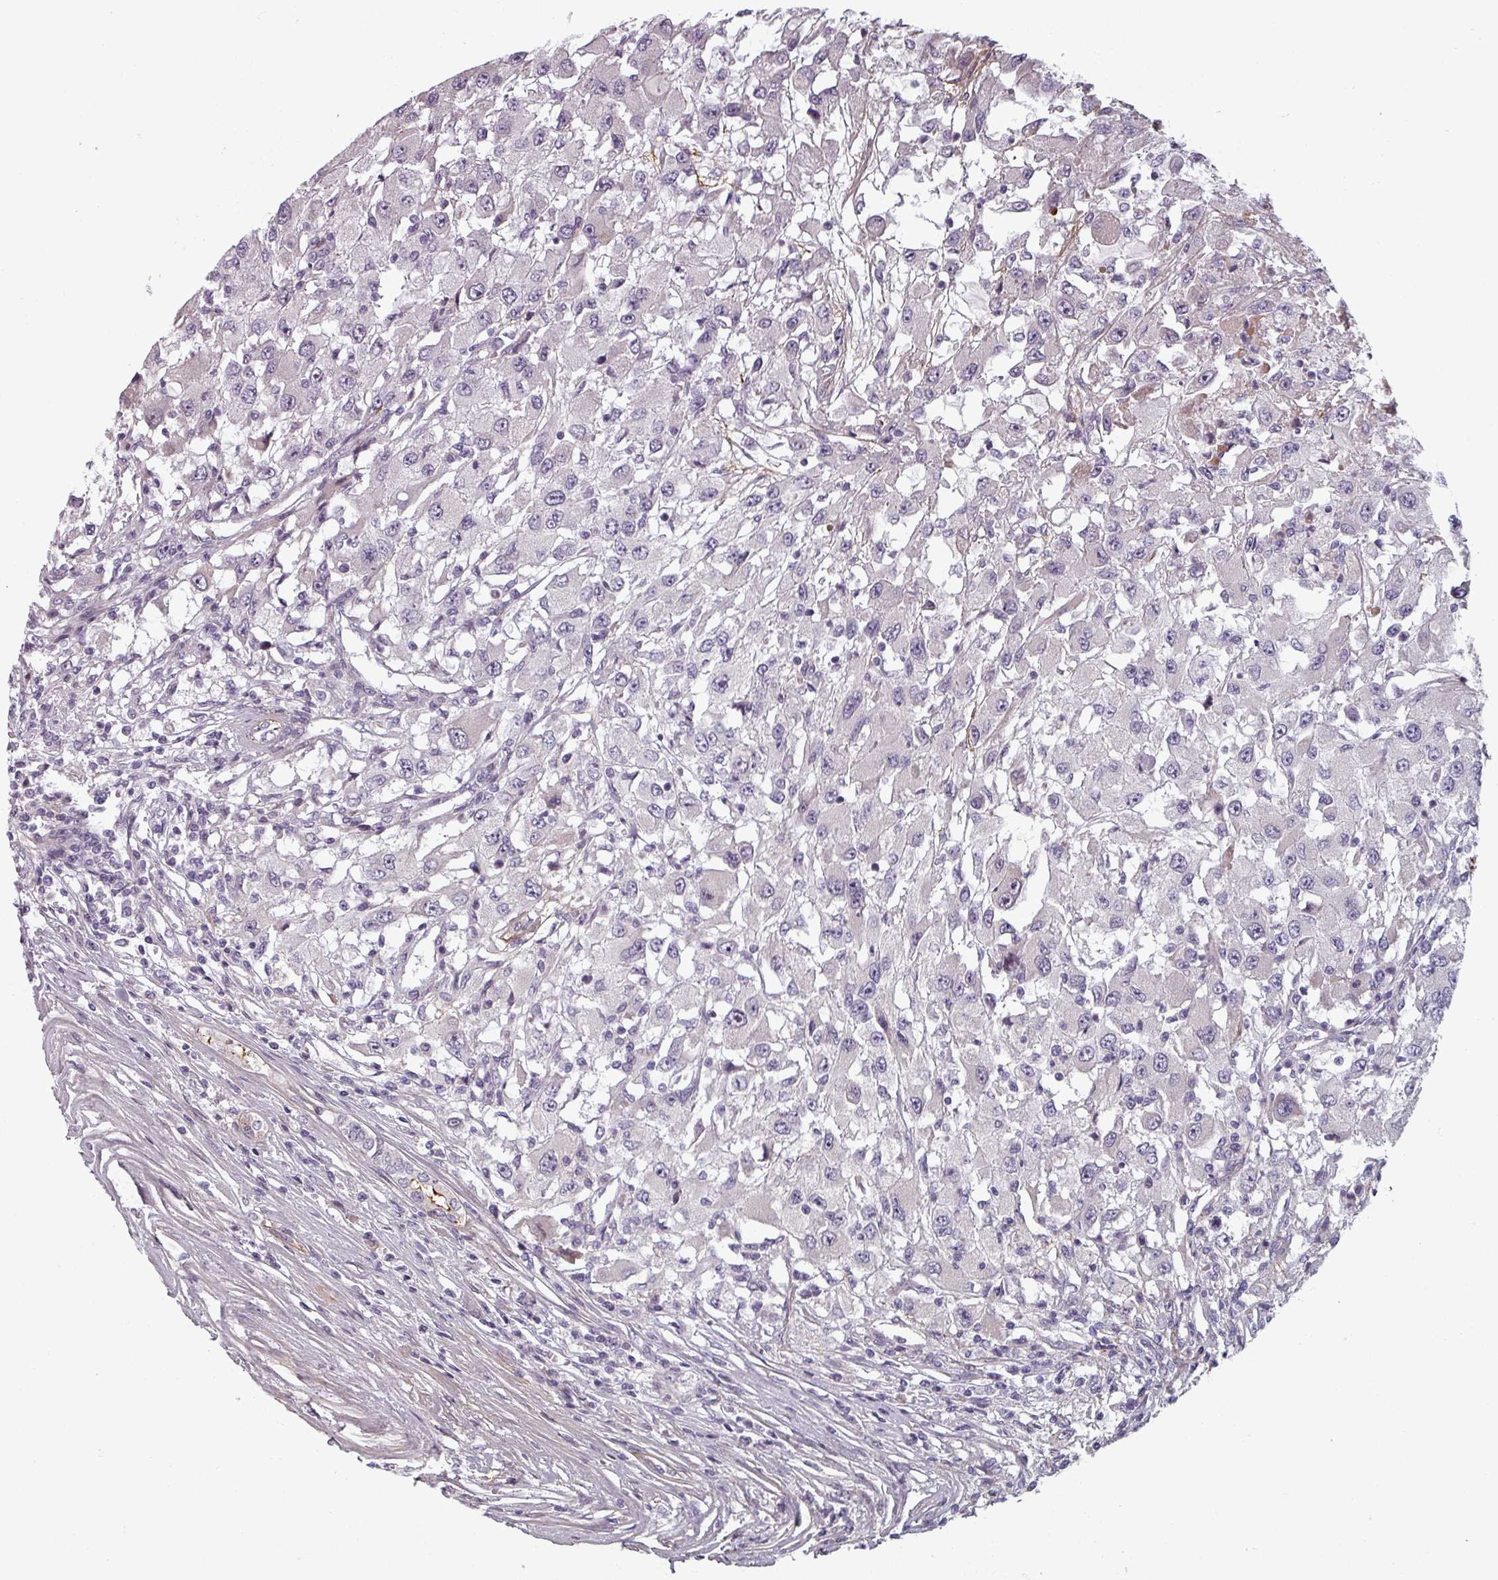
{"staining": {"intensity": "negative", "quantity": "none", "location": "none"}, "tissue": "renal cancer", "cell_type": "Tumor cells", "image_type": "cancer", "snomed": [{"axis": "morphology", "description": "Adenocarcinoma, NOS"}, {"axis": "topography", "description": "Kidney"}], "caption": "Tumor cells are negative for brown protein staining in renal adenocarcinoma.", "gene": "CYB5RL", "patient": {"sex": "female", "age": 67}}